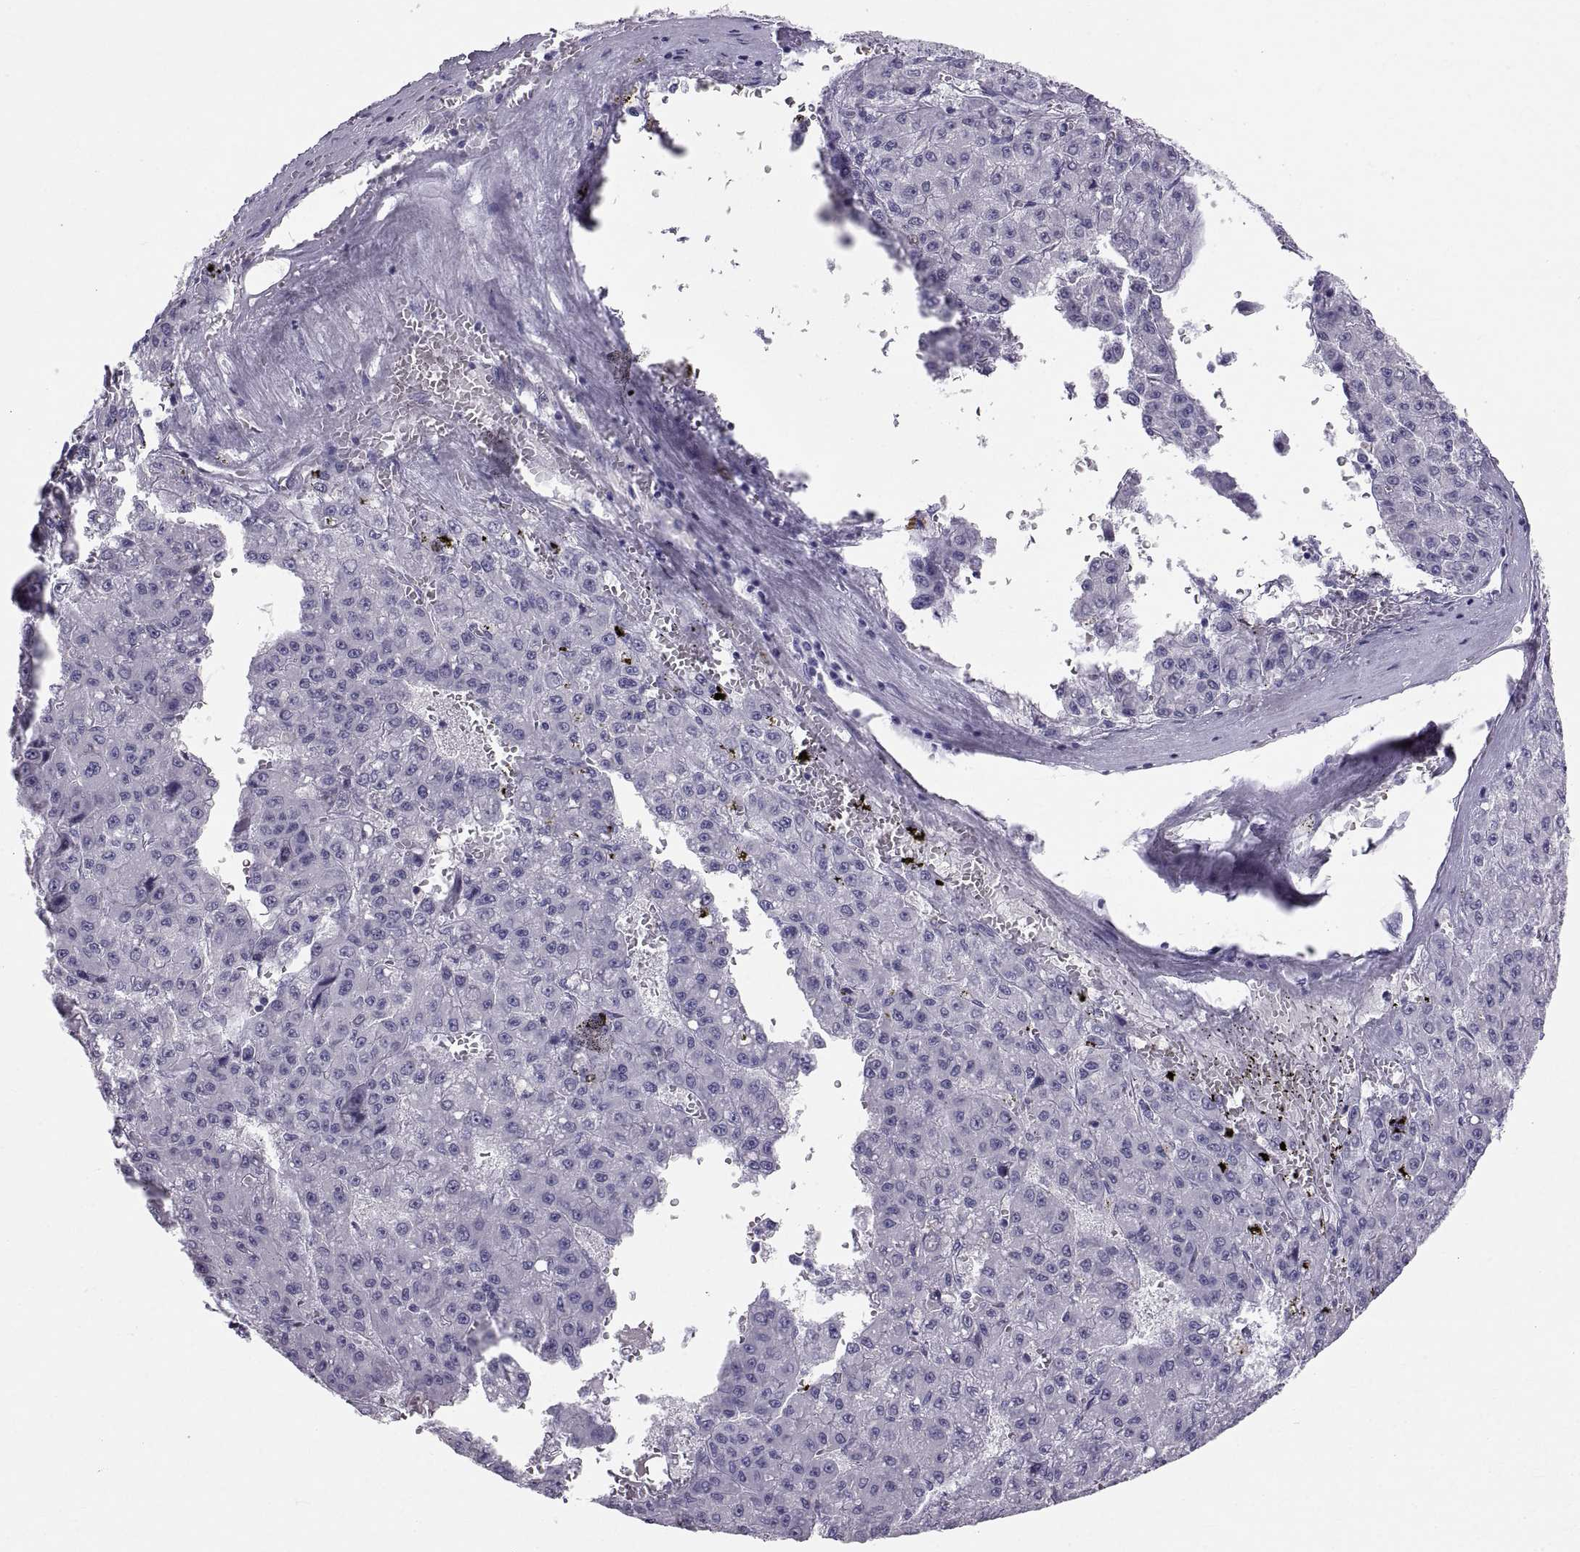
{"staining": {"intensity": "negative", "quantity": "none", "location": "none"}, "tissue": "liver cancer", "cell_type": "Tumor cells", "image_type": "cancer", "snomed": [{"axis": "morphology", "description": "Carcinoma, Hepatocellular, NOS"}, {"axis": "topography", "description": "Liver"}], "caption": "This is a histopathology image of immunohistochemistry staining of liver cancer (hepatocellular carcinoma), which shows no positivity in tumor cells.", "gene": "CT47A10", "patient": {"sex": "male", "age": 70}}